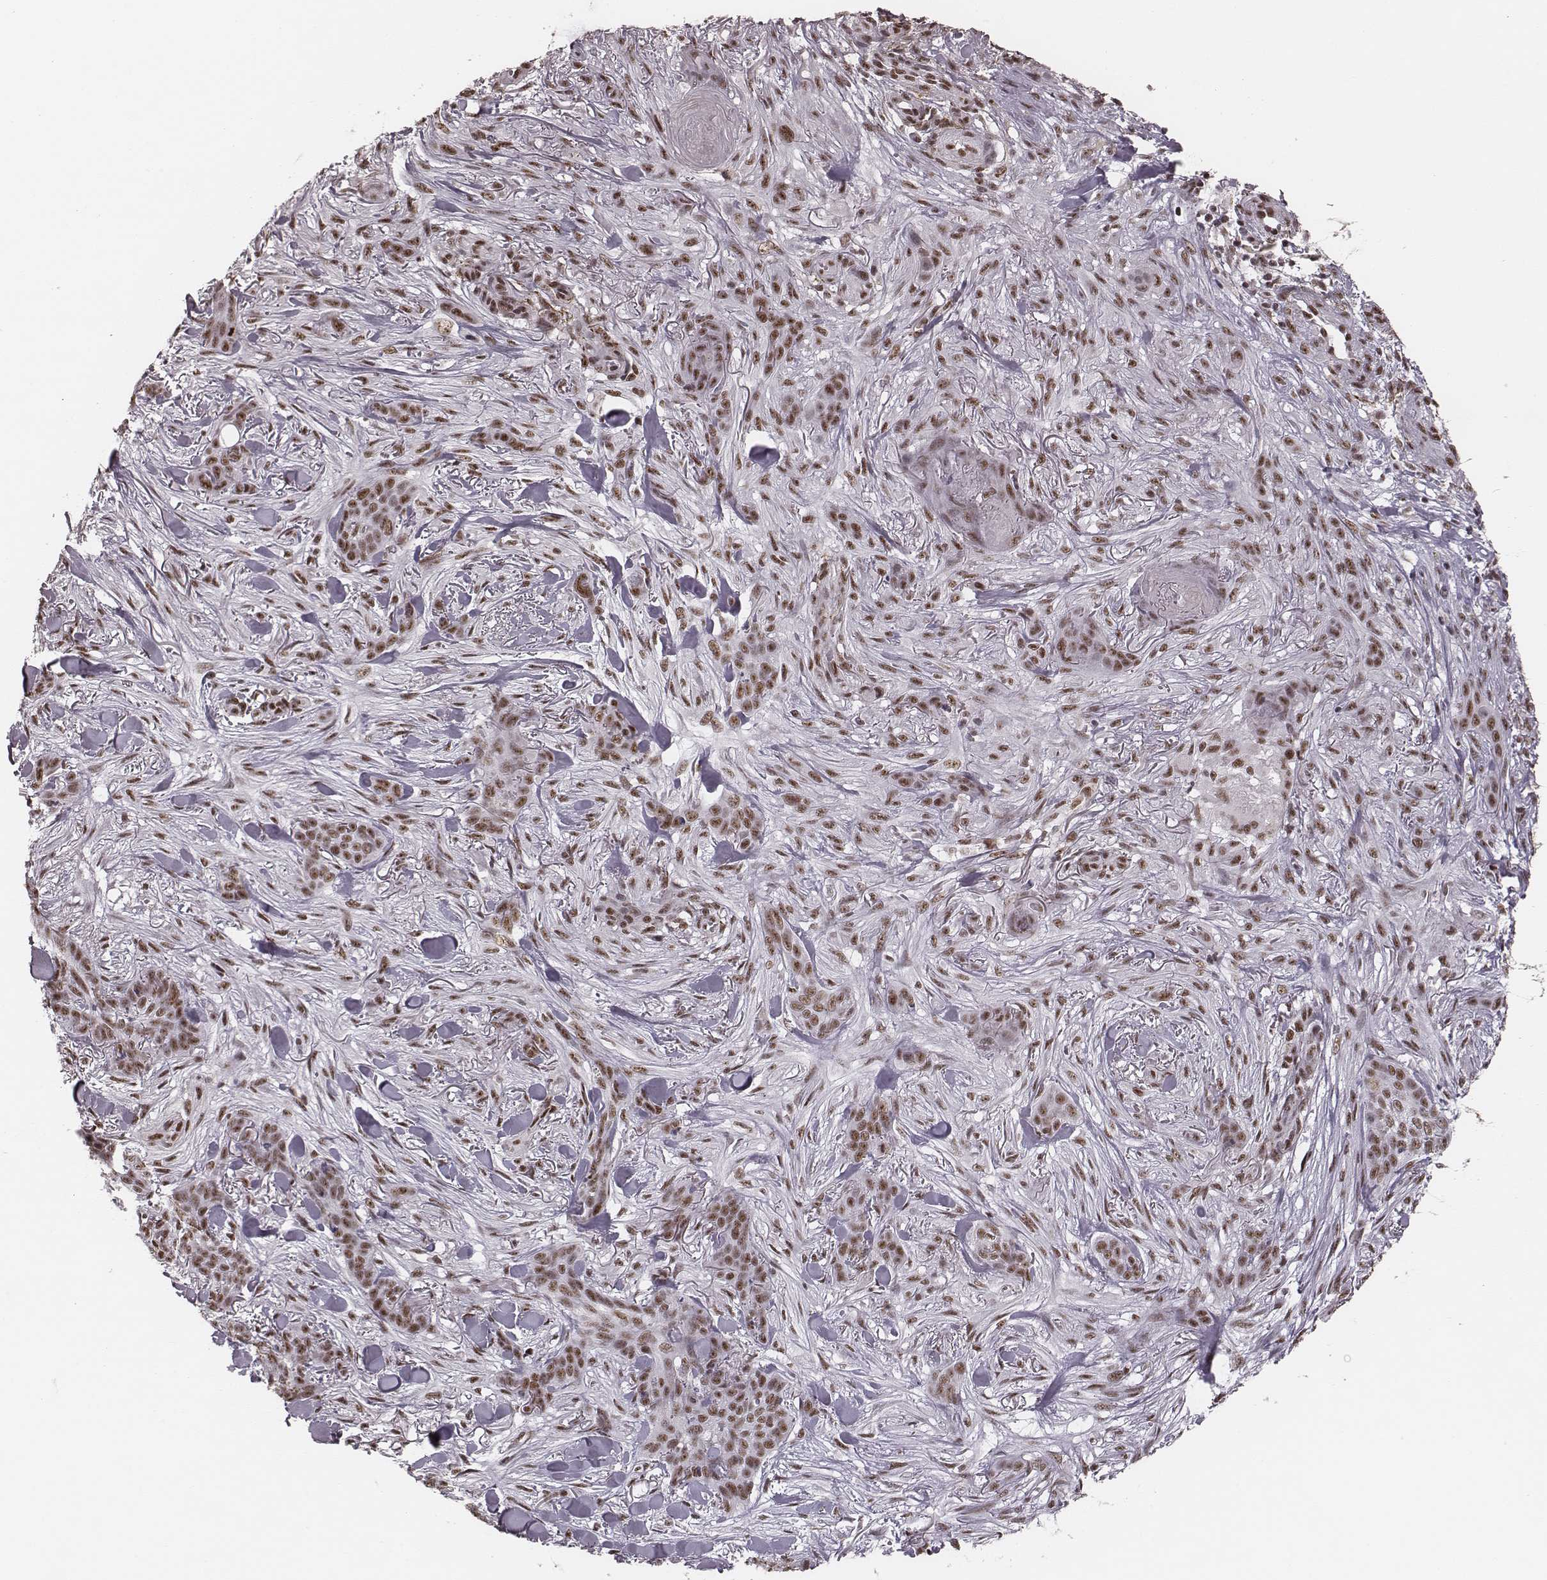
{"staining": {"intensity": "moderate", "quantity": ">75%", "location": "nuclear"}, "tissue": "skin cancer", "cell_type": "Tumor cells", "image_type": "cancer", "snomed": [{"axis": "morphology", "description": "Basal cell carcinoma"}, {"axis": "topography", "description": "Skin"}], "caption": "Protein analysis of basal cell carcinoma (skin) tissue shows moderate nuclear positivity in approximately >75% of tumor cells.", "gene": "LUC7L", "patient": {"sex": "female", "age": 61}}